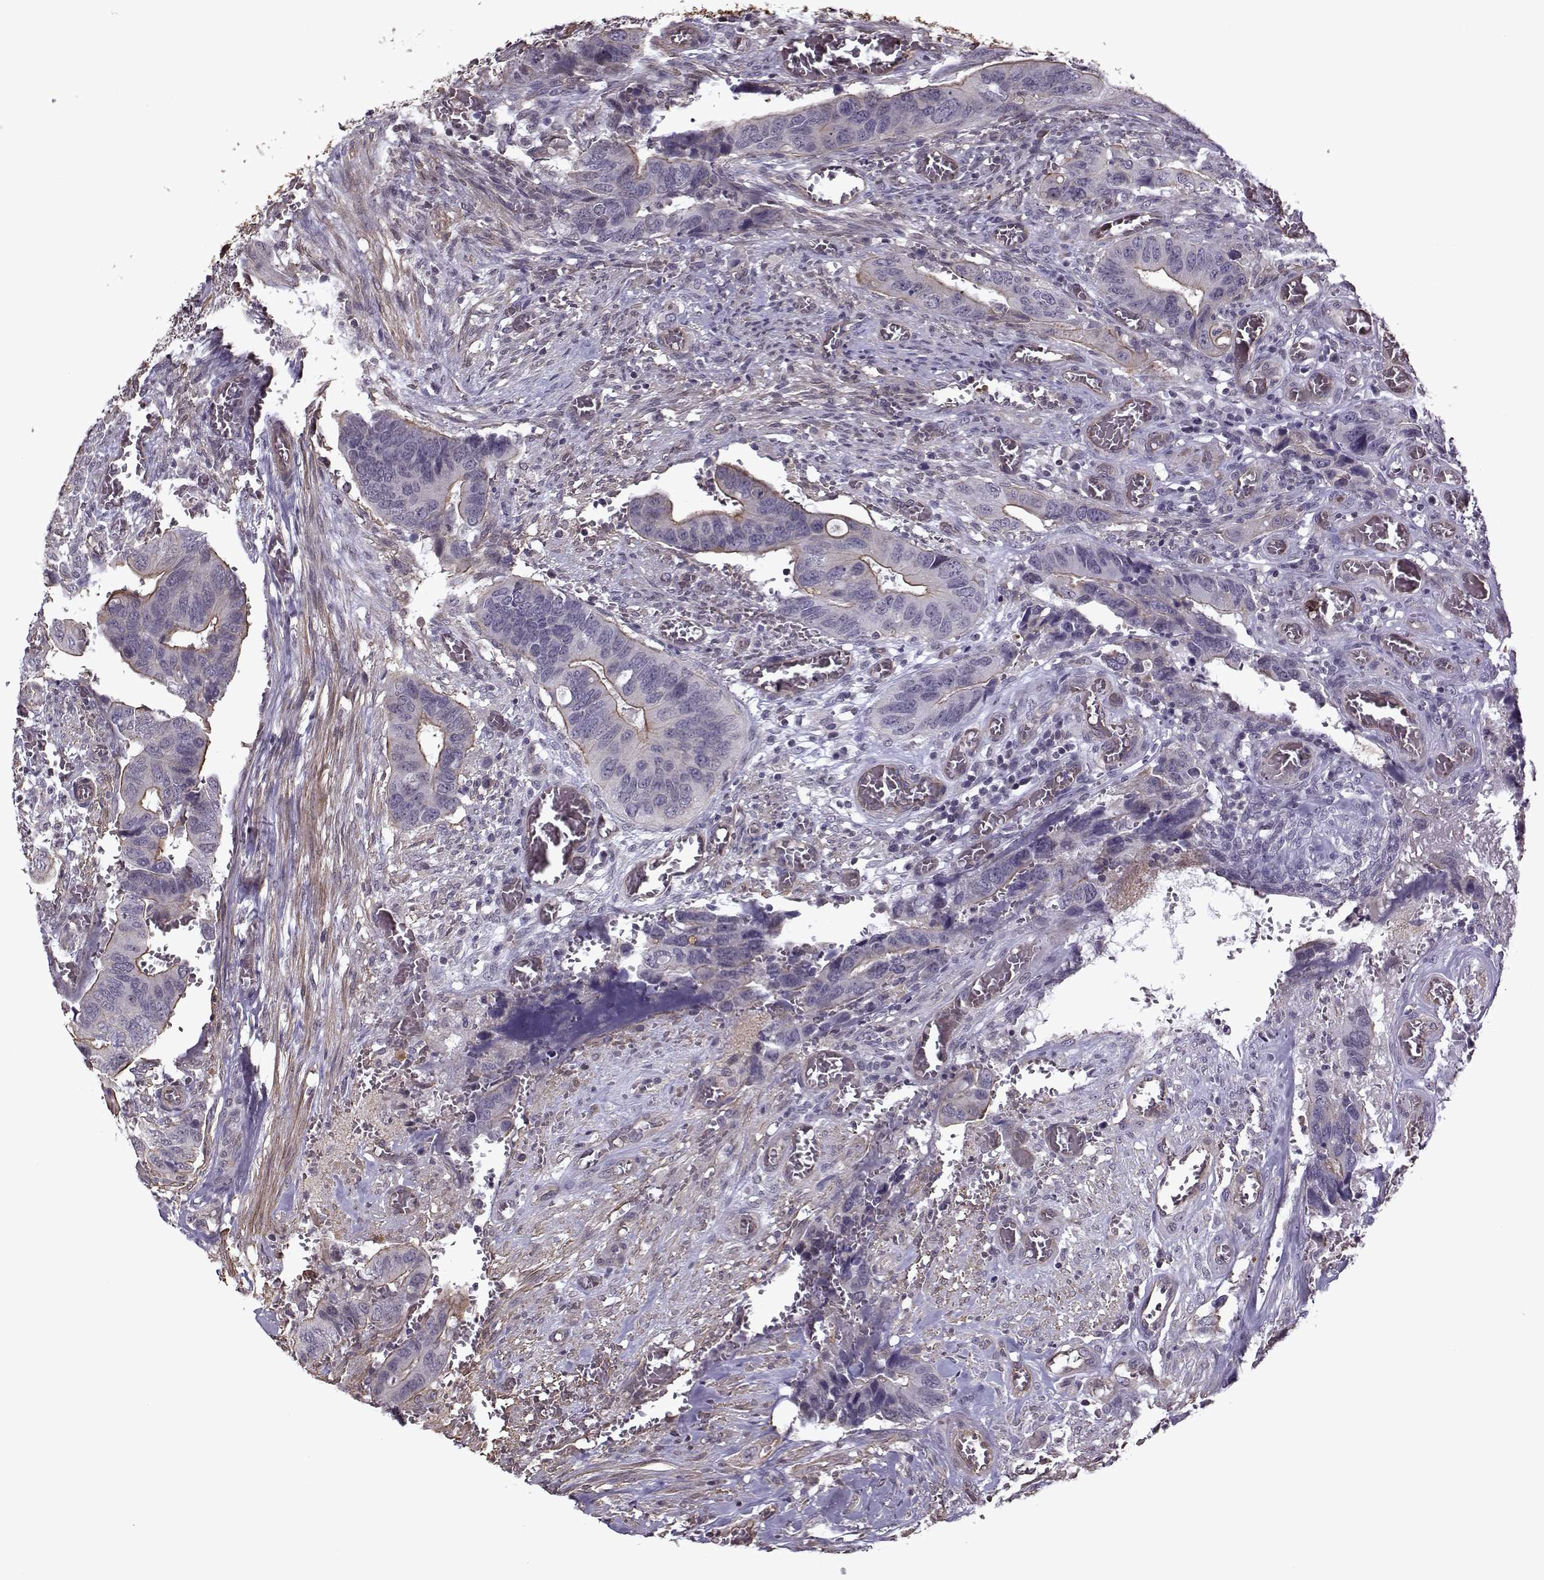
{"staining": {"intensity": "moderate", "quantity": "<25%", "location": "cytoplasmic/membranous"}, "tissue": "colorectal cancer", "cell_type": "Tumor cells", "image_type": "cancer", "snomed": [{"axis": "morphology", "description": "Adenocarcinoma, NOS"}, {"axis": "topography", "description": "Colon"}], "caption": "Protein expression analysis of human colorectal cancer (adenocarcinoma) reveals moderate cytoplasmic/membranous positivity in approximately <25% of tumor cells.", "gene": "KRT9", "patient": {"sex": "male", "age": 49}}